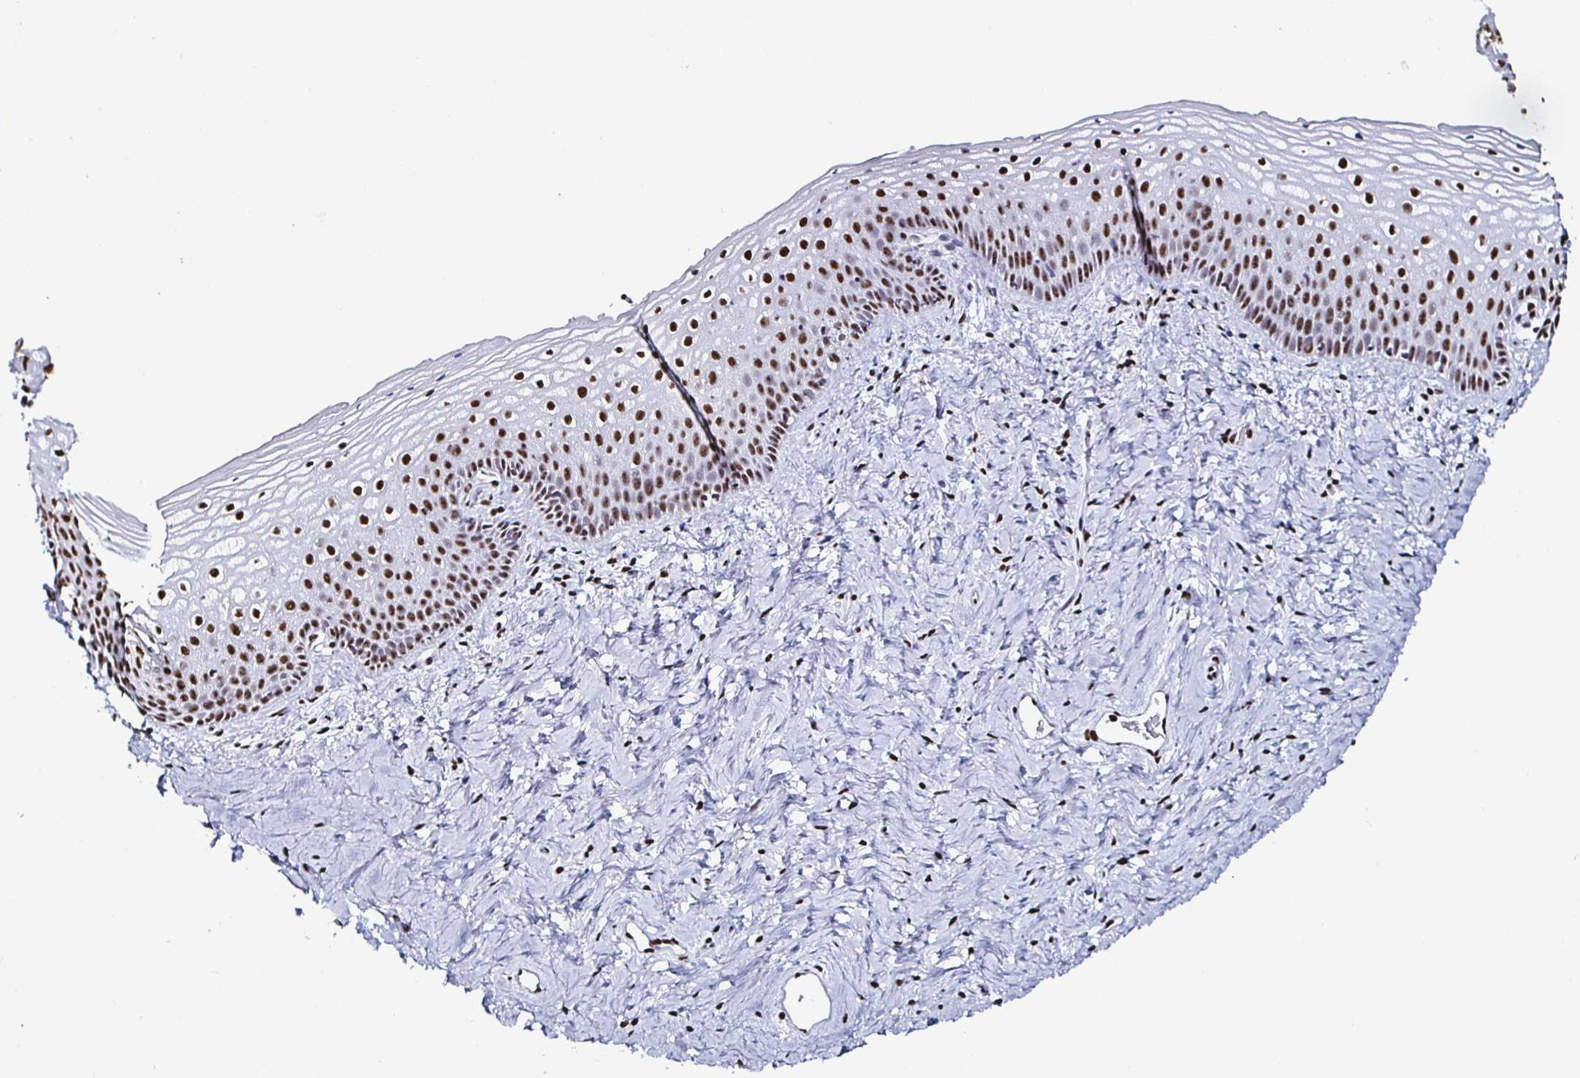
{"staining": {"intensity": "strong", "quantity": ">75%", "location": "nuclear"}, "tissue": "vagina", "cell_type": "Squamous epithelial cells", "image_type": "normal", "snomed": [{"axis": "morphology", "description": "Normal tissue, NOS"}, {"axis": "topography", "description": "Vagina"}], "caption": "IHC staining of benign vagina, which exhibits high levels of strong nuclear positivity in approximately >75% of squamous epithelial cells indicating strong nuclear protein expression. The staining was performed using DAB (3,3'-diaminobenzidine) (brown) for protein detection and nuclei were counterstained in hematoxylin (blue).", "gene": "DDX39B", "patient": {"sex": "female", "age": 45}}